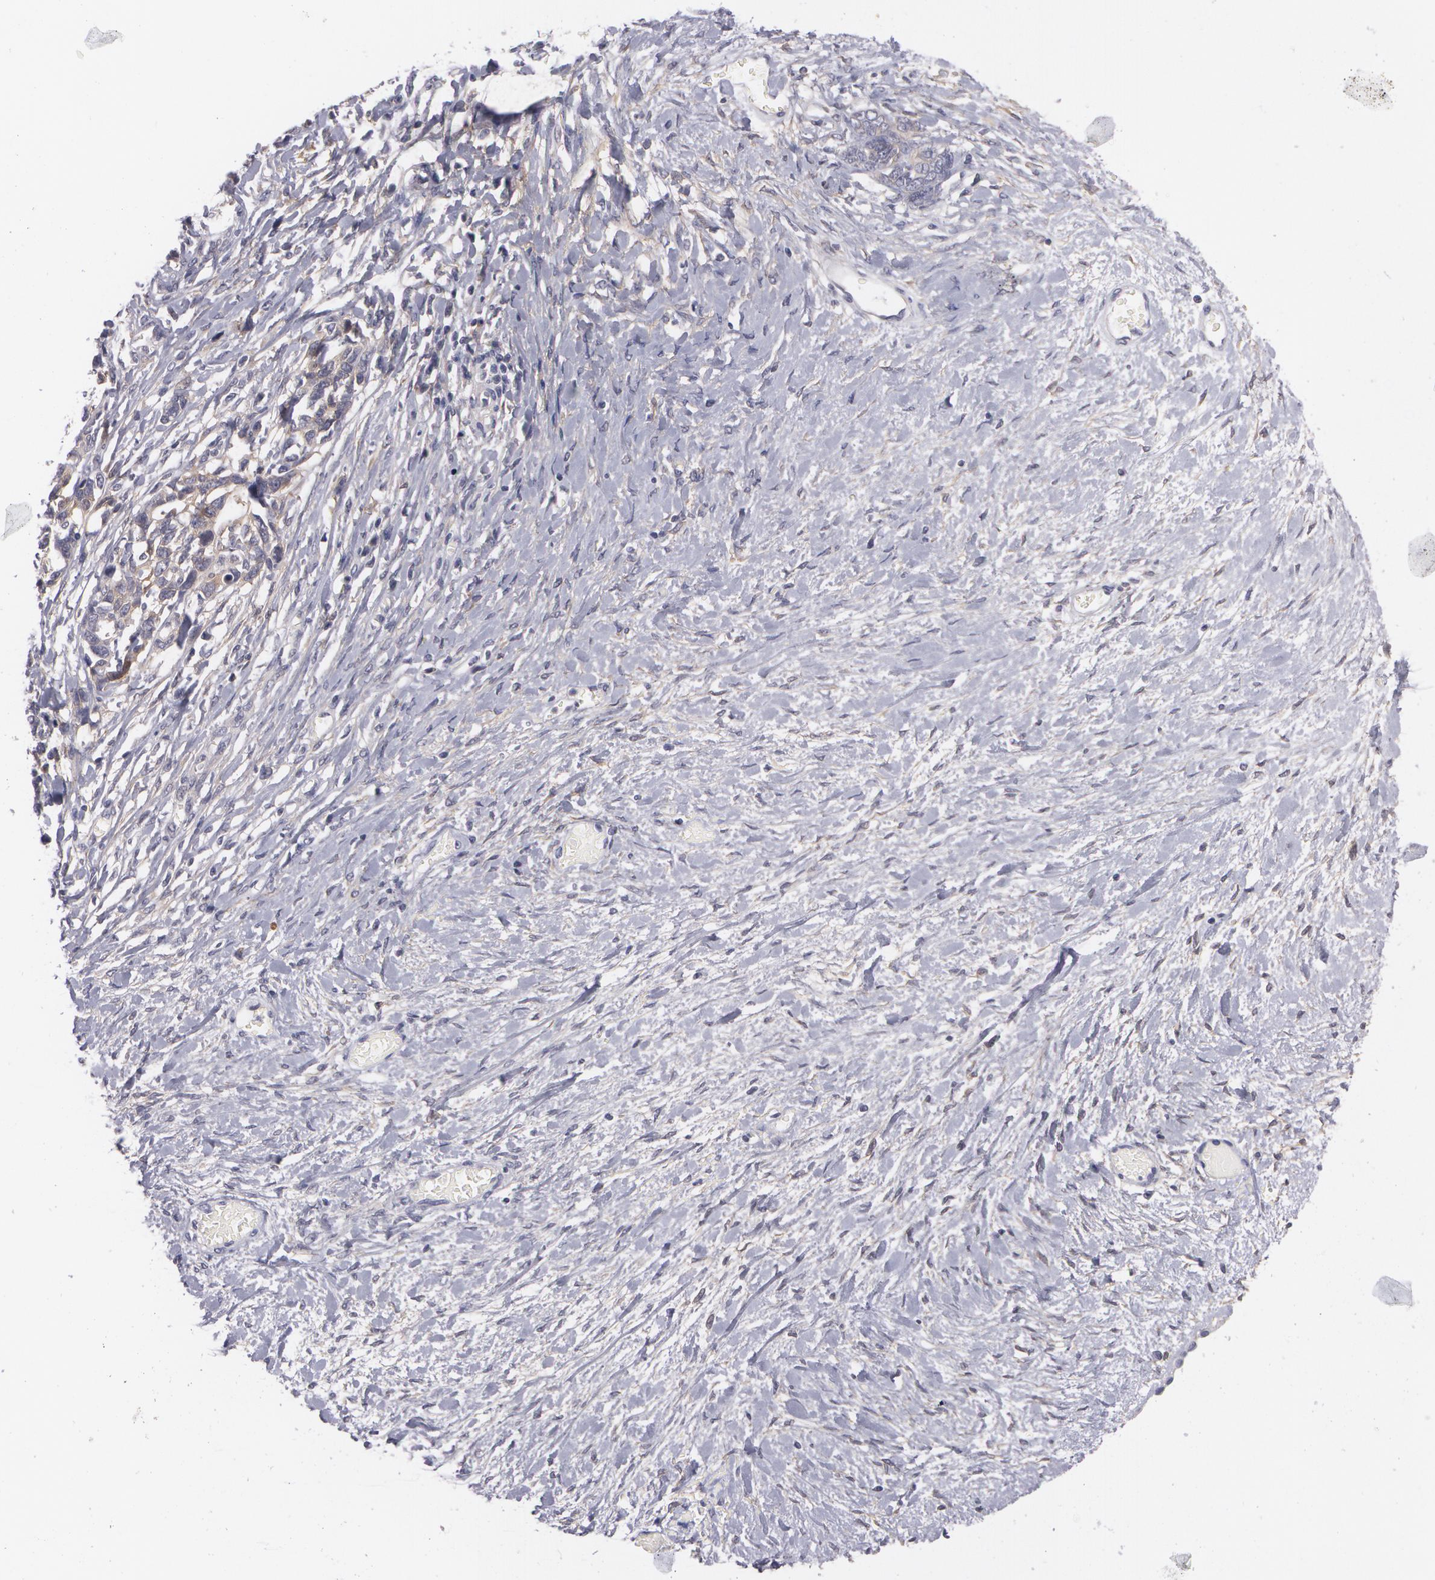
{"staining": {"intensity": "weak", "quantity": "25%-75%", "location": "cytoplasmic/membranous"}, "tissue": "ovarian cancer", "cell_type": "Tumor cells", "image_type": "cancer", "snomed": [{"axis": "morphology", "description": "Cystadenocarcinoma, serous, NOS"}, {"axis": "topography", "description": "Ovary"}], "caption": "Immunohistochemical staining of ovarian cancer displays low levels of weak cytoplasmic/membranous expression in approximately 25%-75% of tumor cells.", "gene": "CASK", "patient": {"sex": "female", "age": 69}}